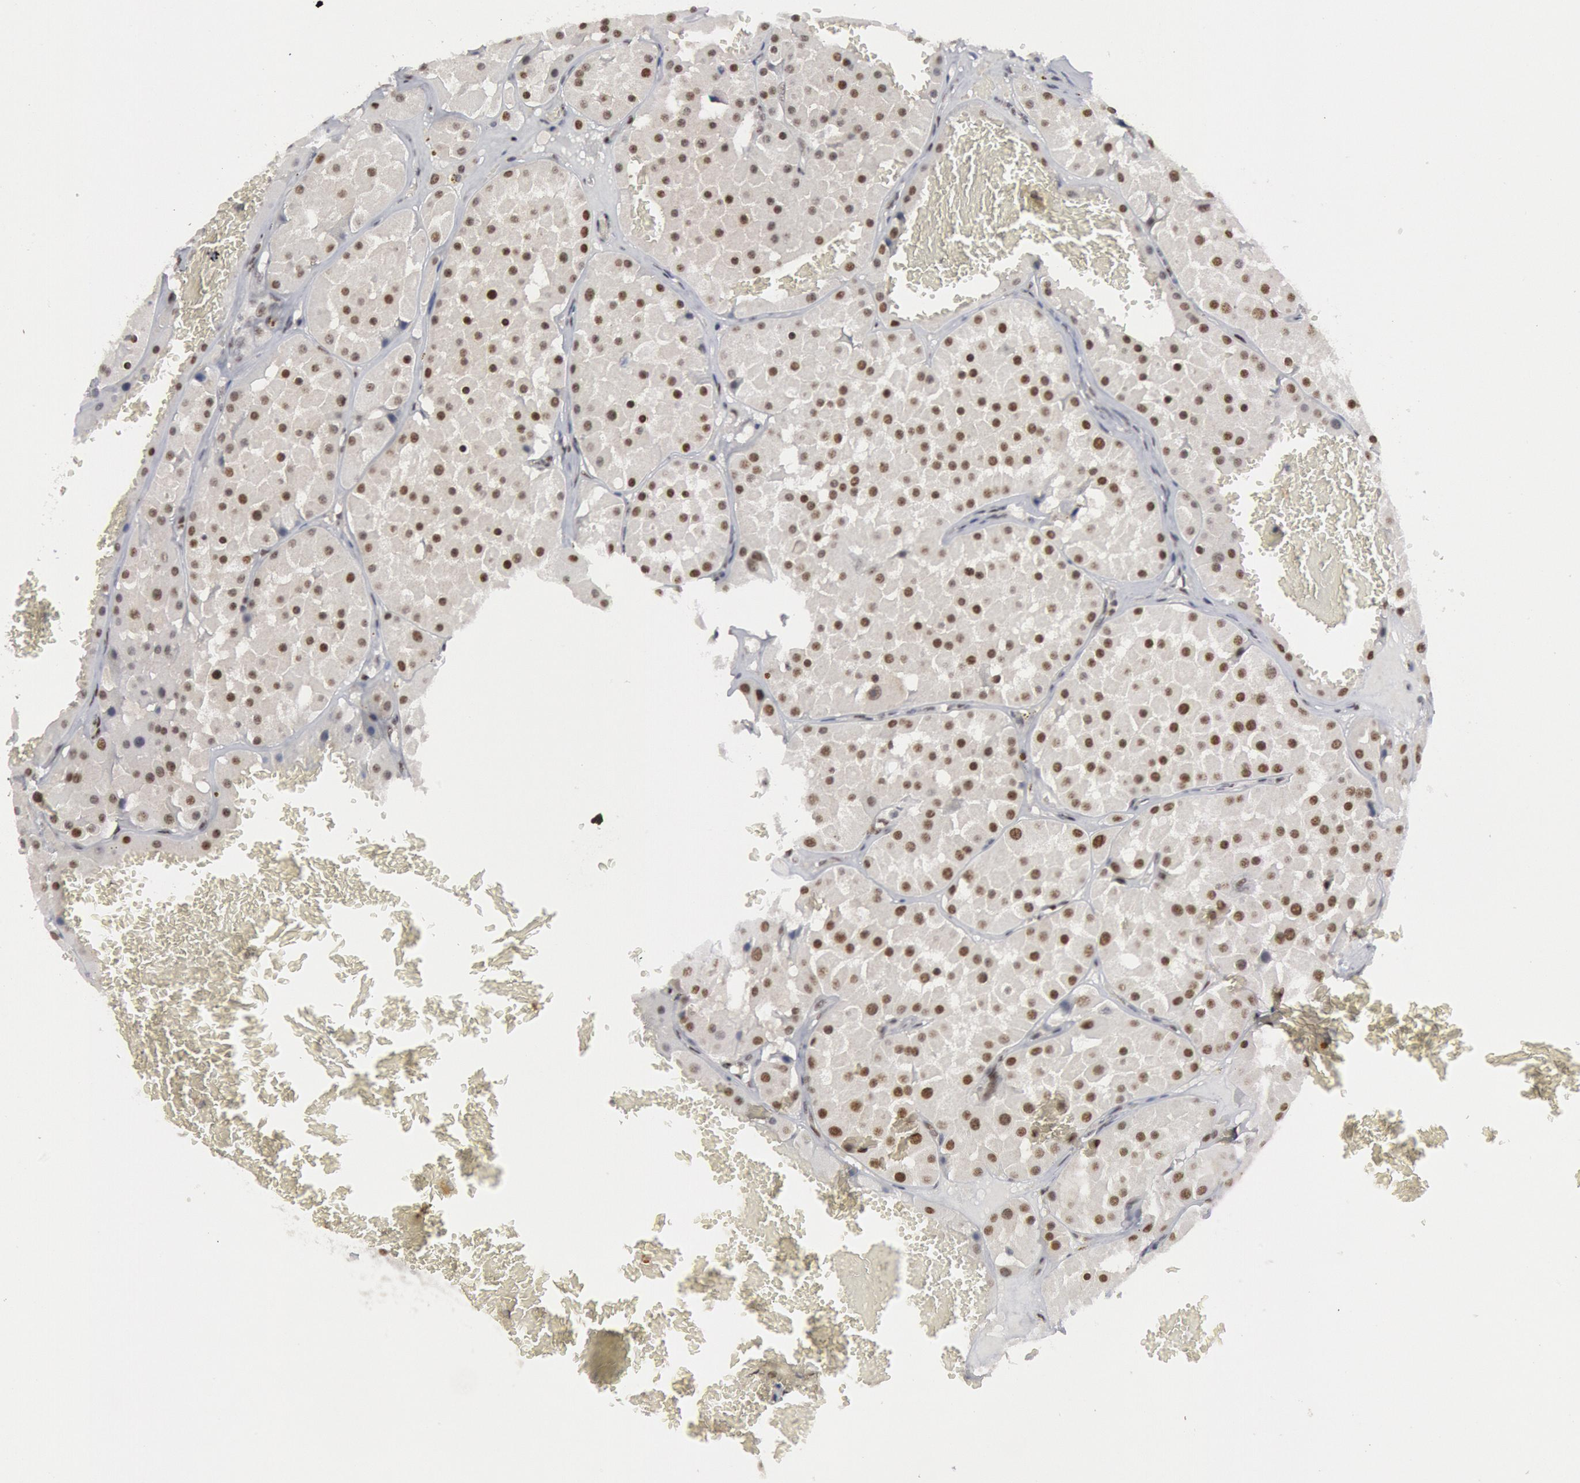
{"staining": {"intensity": "weak", "quantity": ">75%", "location": "nuclear"}, "tissue": "renal cancer", "cell_type": "Tumor cells", "image_type": "cancer", "snomed": [{"axis": "morphology", "description": "Adenocarcinoma, uncertain malignant potential"}, {"axis": "topography", "description": "Kidney"}], "caption": "Renal cancer (adenocarcinoma,  uncertain malignant potential) stained with immunohistochemistry exhibits weak nuclear staining in about >75% of tumor cells. (Brightfield microscopy of DAB IHC at high magnification).", "gene": "FOXO1", "patient": {"sex": "male", "age": 63}}